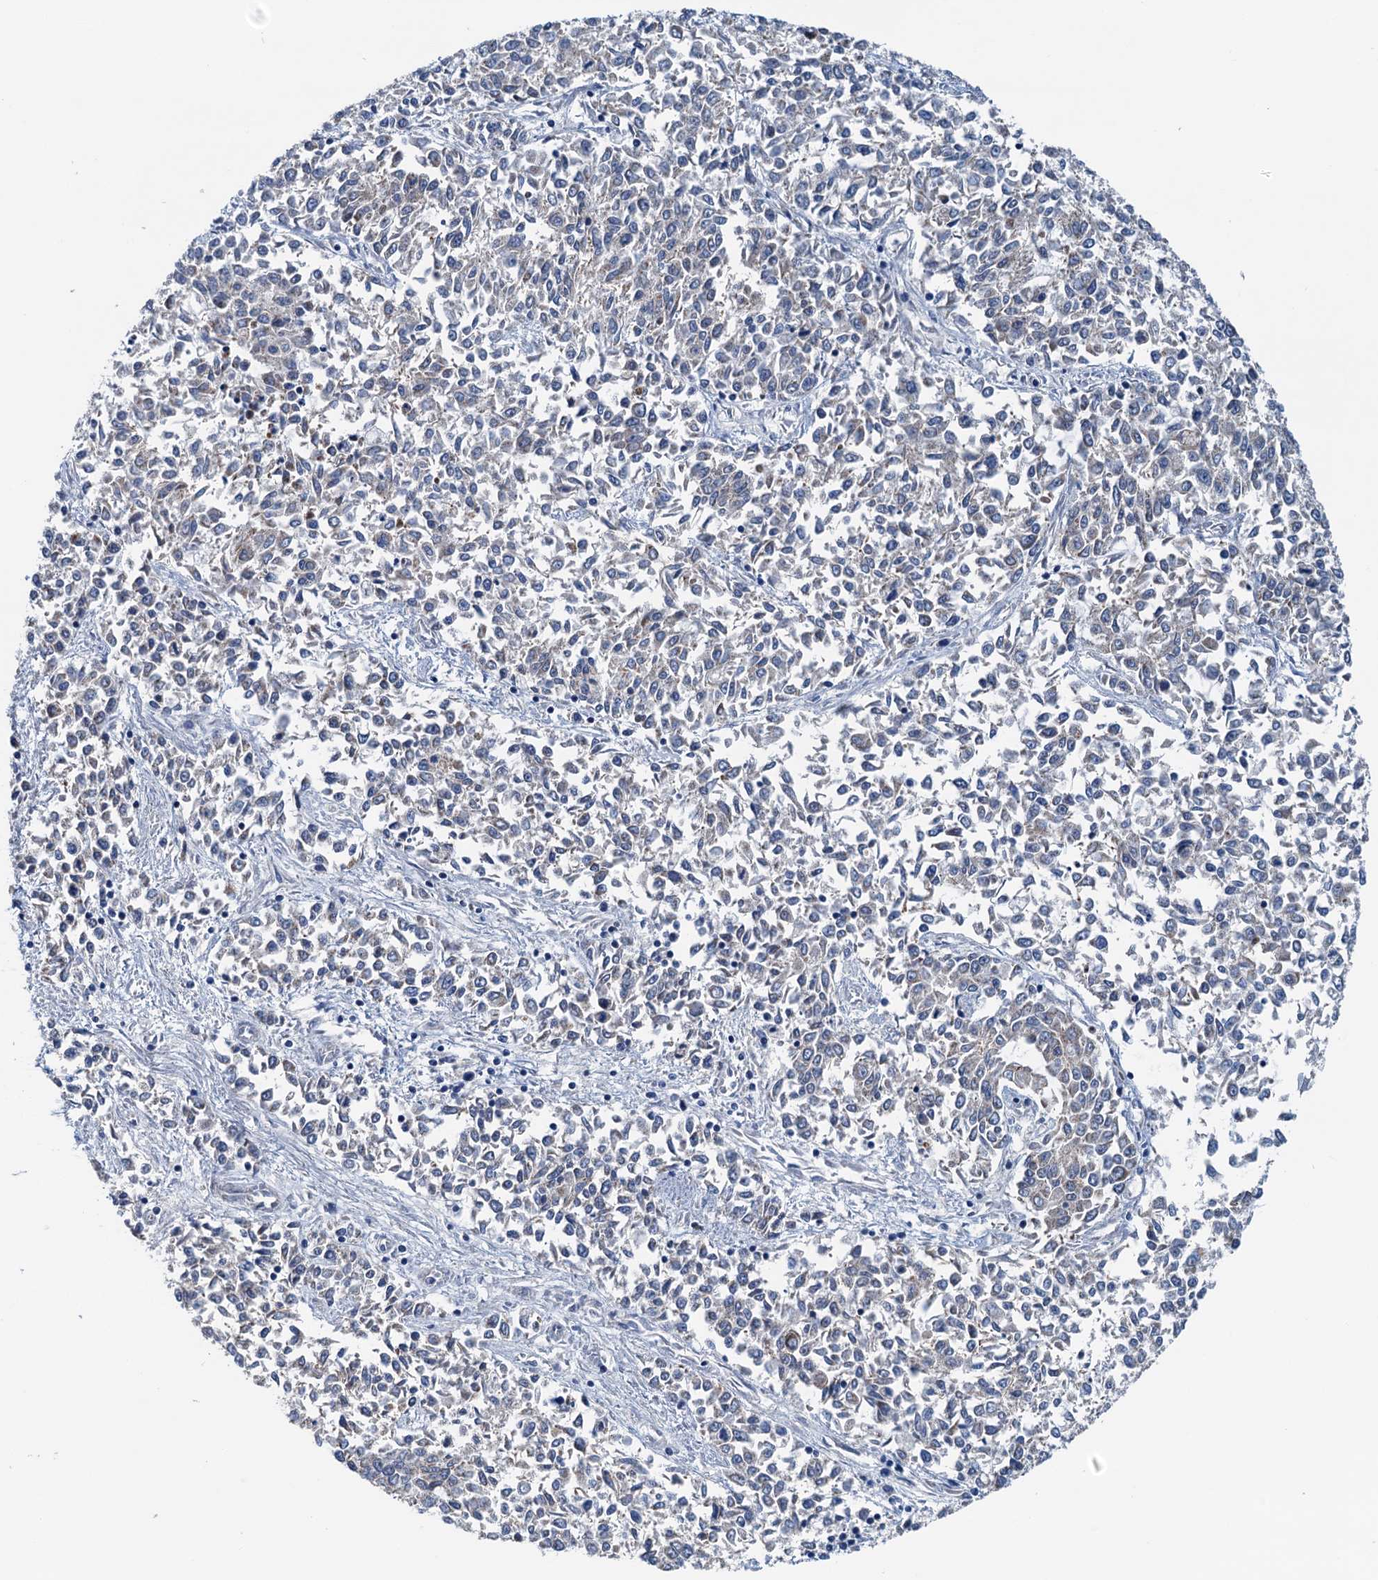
{"staining": {"intensity": "negative", "quantity": "none", "location": "none"}, "tissue": "endometrial cancer", "cell_type": "Tumor cells", "image_type": "cancer", "snomed": [{"axis": "morphology", "description": "Adenocarcinoma, NOS"}, {"axis": "topography", "description": "Endometrium"}], "caption": "Immunohistochemistry histopathology image of human endometrial cancer stained for a protein (brown), which shows no positivity in tumor cells. (DAB (3,3'-diaminobenzidine) immunohistochemistry (IHC) with hematoxylin counter stain).", "gene": "ELAC1", "patient": {"sex": "female", "age": 50}}